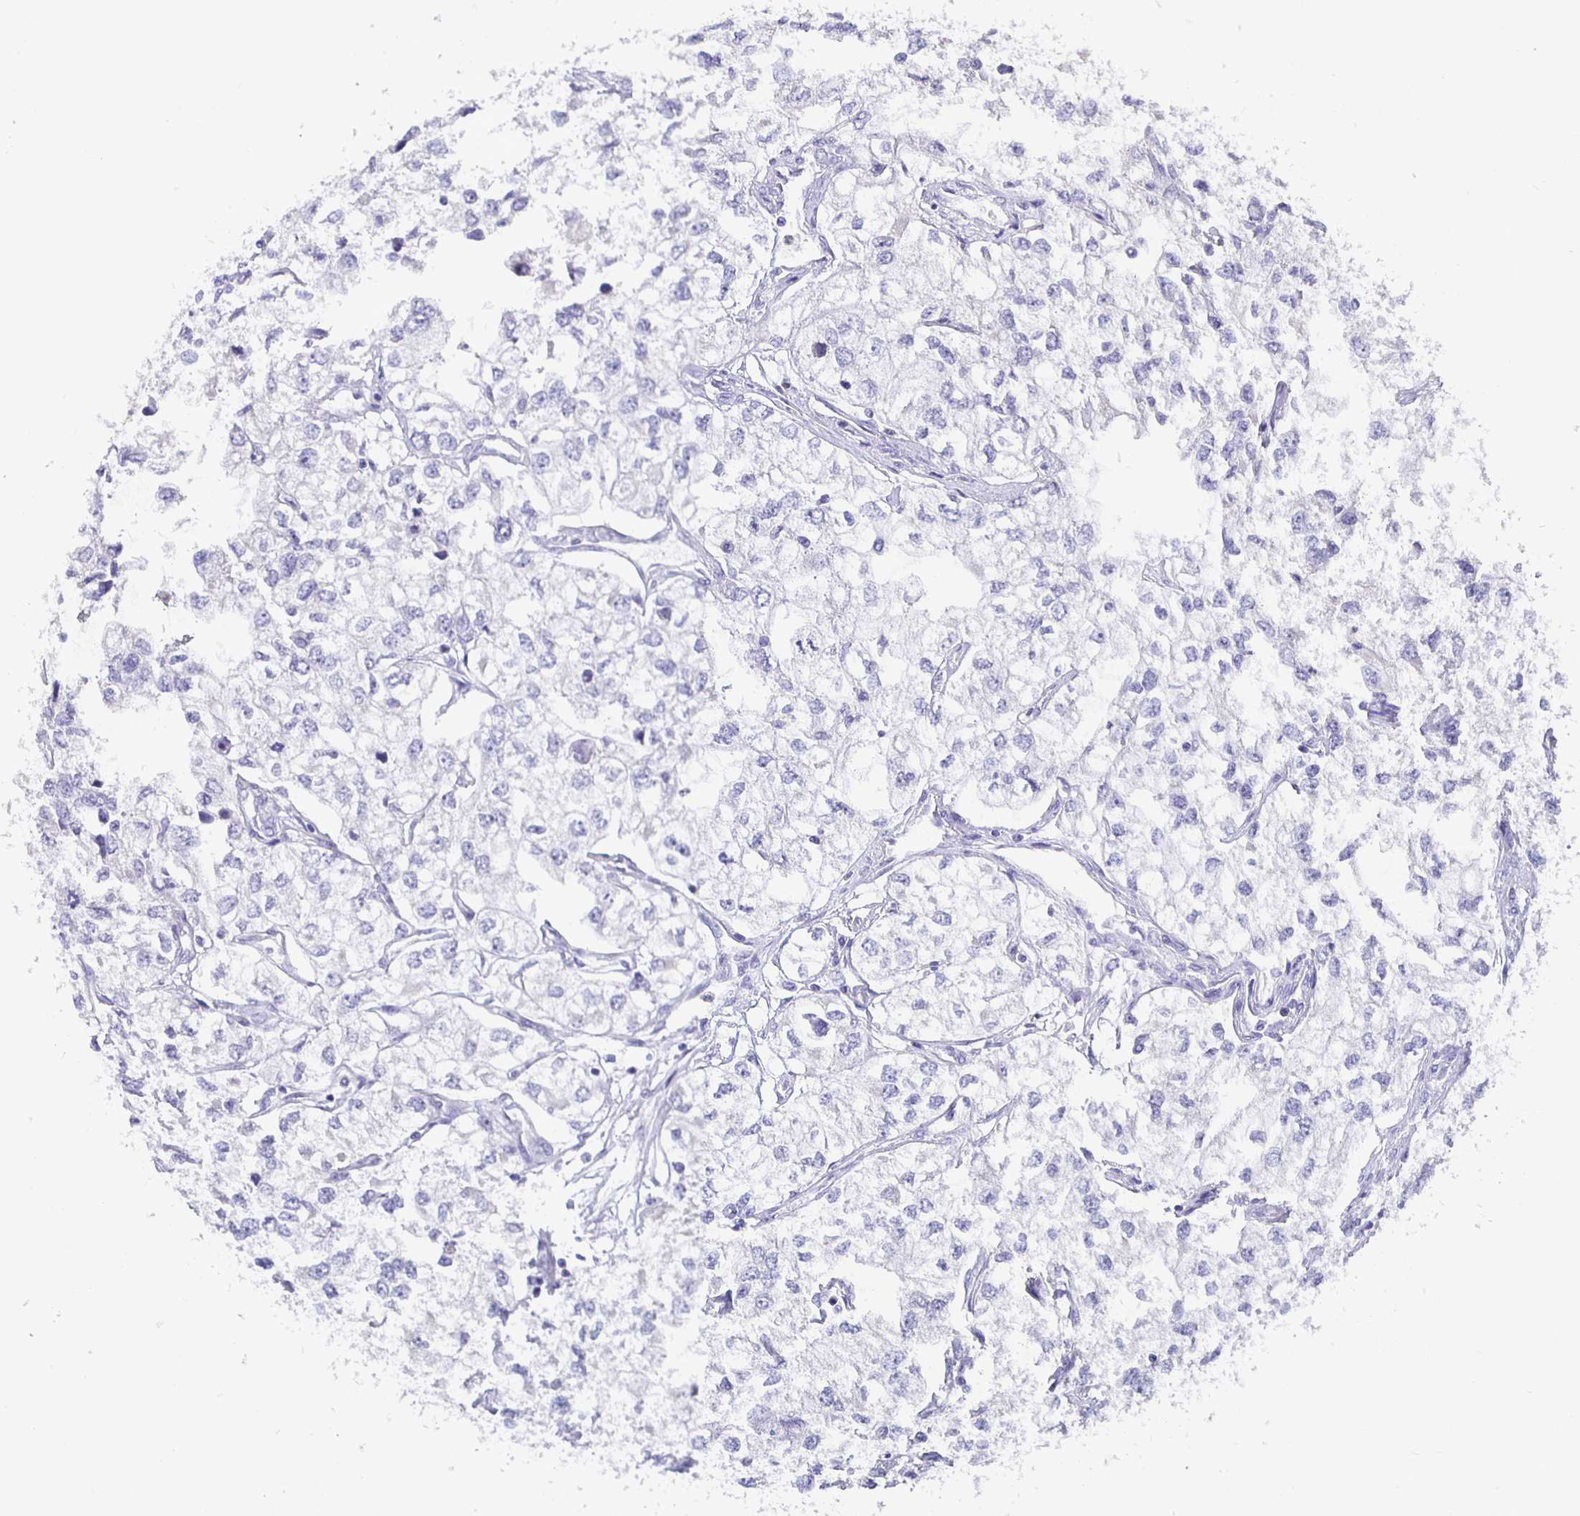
{"staining": {"intensity": "negative", "quantity": "none", "location": "none"}, "tissue": "renal cancer", "cell_type": "Tumor cells", "image_type": "cancer", "snomed": [{"axis": "morphology", "description": "Adenocarcinoma, NOS"}, {"axis": "topography", "description": "Kidney"}], "caption": "The IHC photomicrograph has no significant staining in tumor cells of renal cancer tissue.", "gene": "GPX4", "patient": {"sex": "female", "age": 59}}